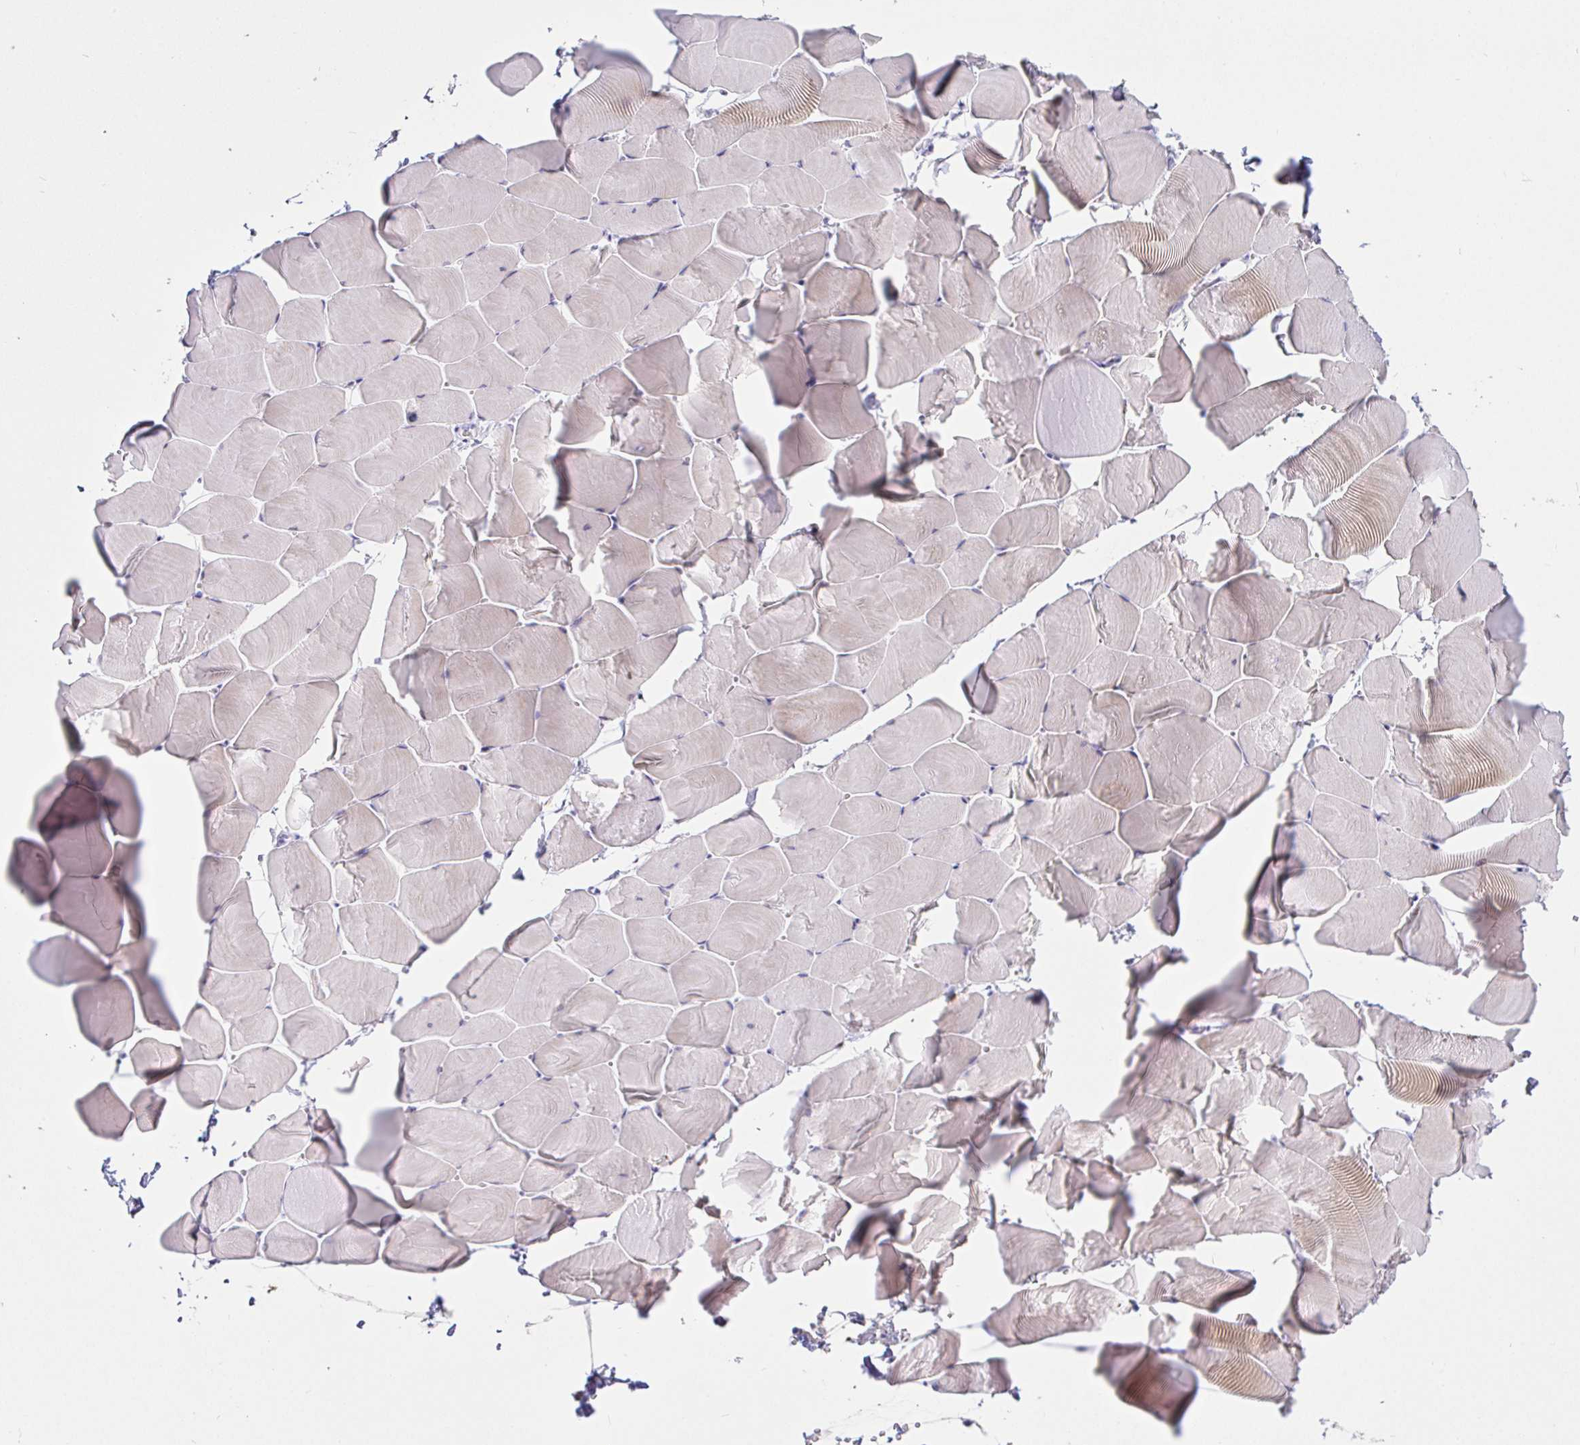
{"staining": {"intensity": "negative", "quantity": "none", "location": "none"}, "tissue": "skeletal muscle", "cell_type": "Myocytes", "image_type": "normal", "snomed": [{"axis": "morphology", "description": "Normal tissue, NOS"}, {"axis": "topography", "description": "Skeletal muscle"}], "caption": "Protein analysis of normal skeletal muscle displays no significant expression in myocytes. (Stains: DAB IHC with hematoxylin counter stain, Microscopy: brightfield microscopy at high magnification).", "gene": "SAA2", "patient": {"sex": "male", "age": 25}}